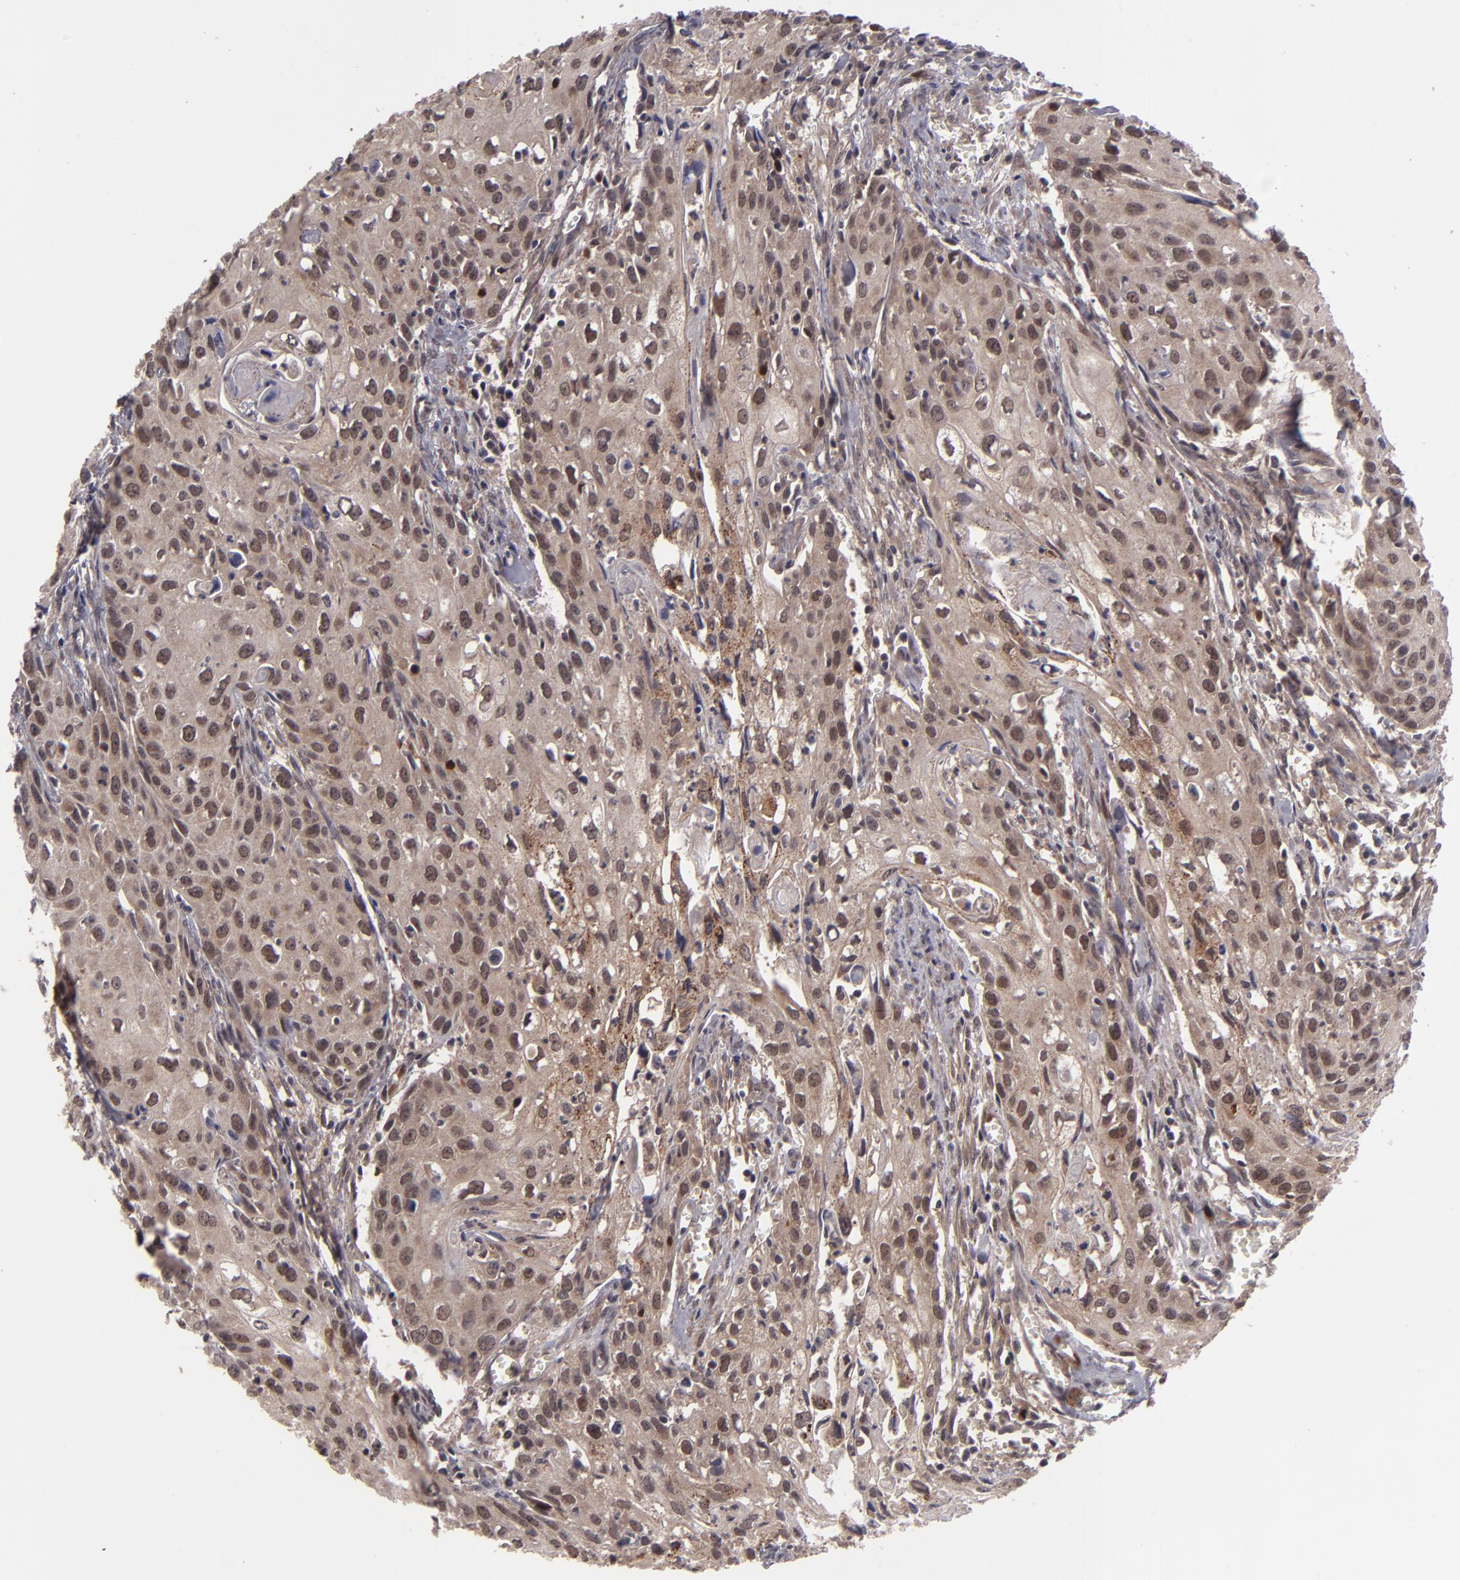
{"staining": {"intensity": "moderate", "quantity": ">75%", "location": "cytoplasmic/membranous,nuclear"}, "tissue": "urothelial cancer", "cell_type": "Tumor cells", "image_type": "cancer", "snomed": [{"axis": "morphology", "description": "Urothelial carcinoma, High grade"}, {"axis": "topography", "description": "Urinary bladder"}], "caption": "Urothelial cancer stained with a protein marker demonstrates moderate staining in tumor cells.", "gene": "TYMS", "patient": {"sex": "male", "age": 54}}